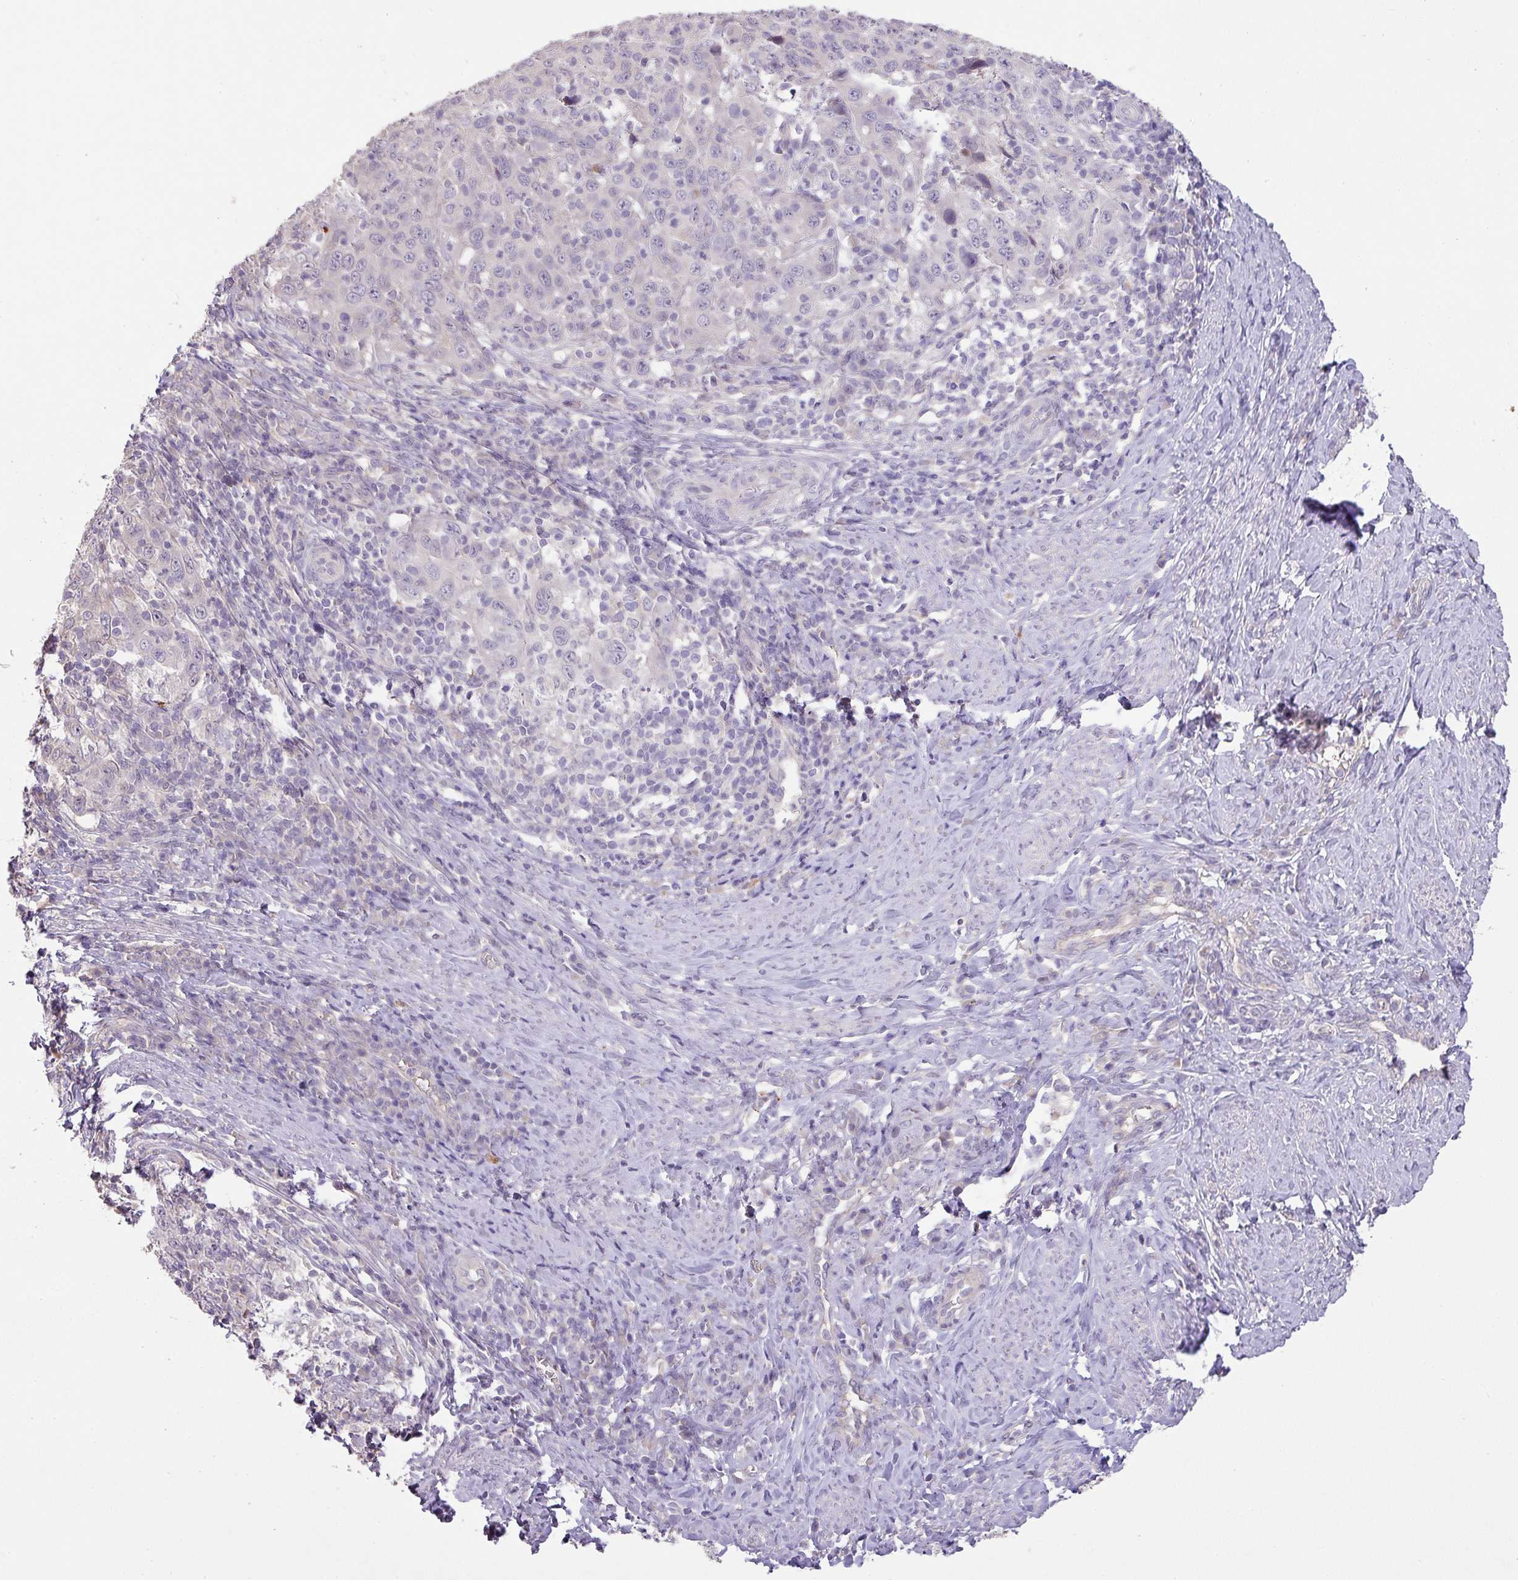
{"staining": {"intensity": "negative", "quantity": "none", "location": "none"}, "tissue": "cervical cancer", "cell_type": "Tumor cells", "image_type": "cancer", "snomed": [{"axis": "morphology", "description": "Squamous cell carcinoma, NOS"}, {"axis": "topography", "description": "Cervix"}], "caption": "Tumor cells are negative for protein expression in human cervical cancer.", "gene": "PRADC1", "patient": {"sex": "female", "age": 46}}